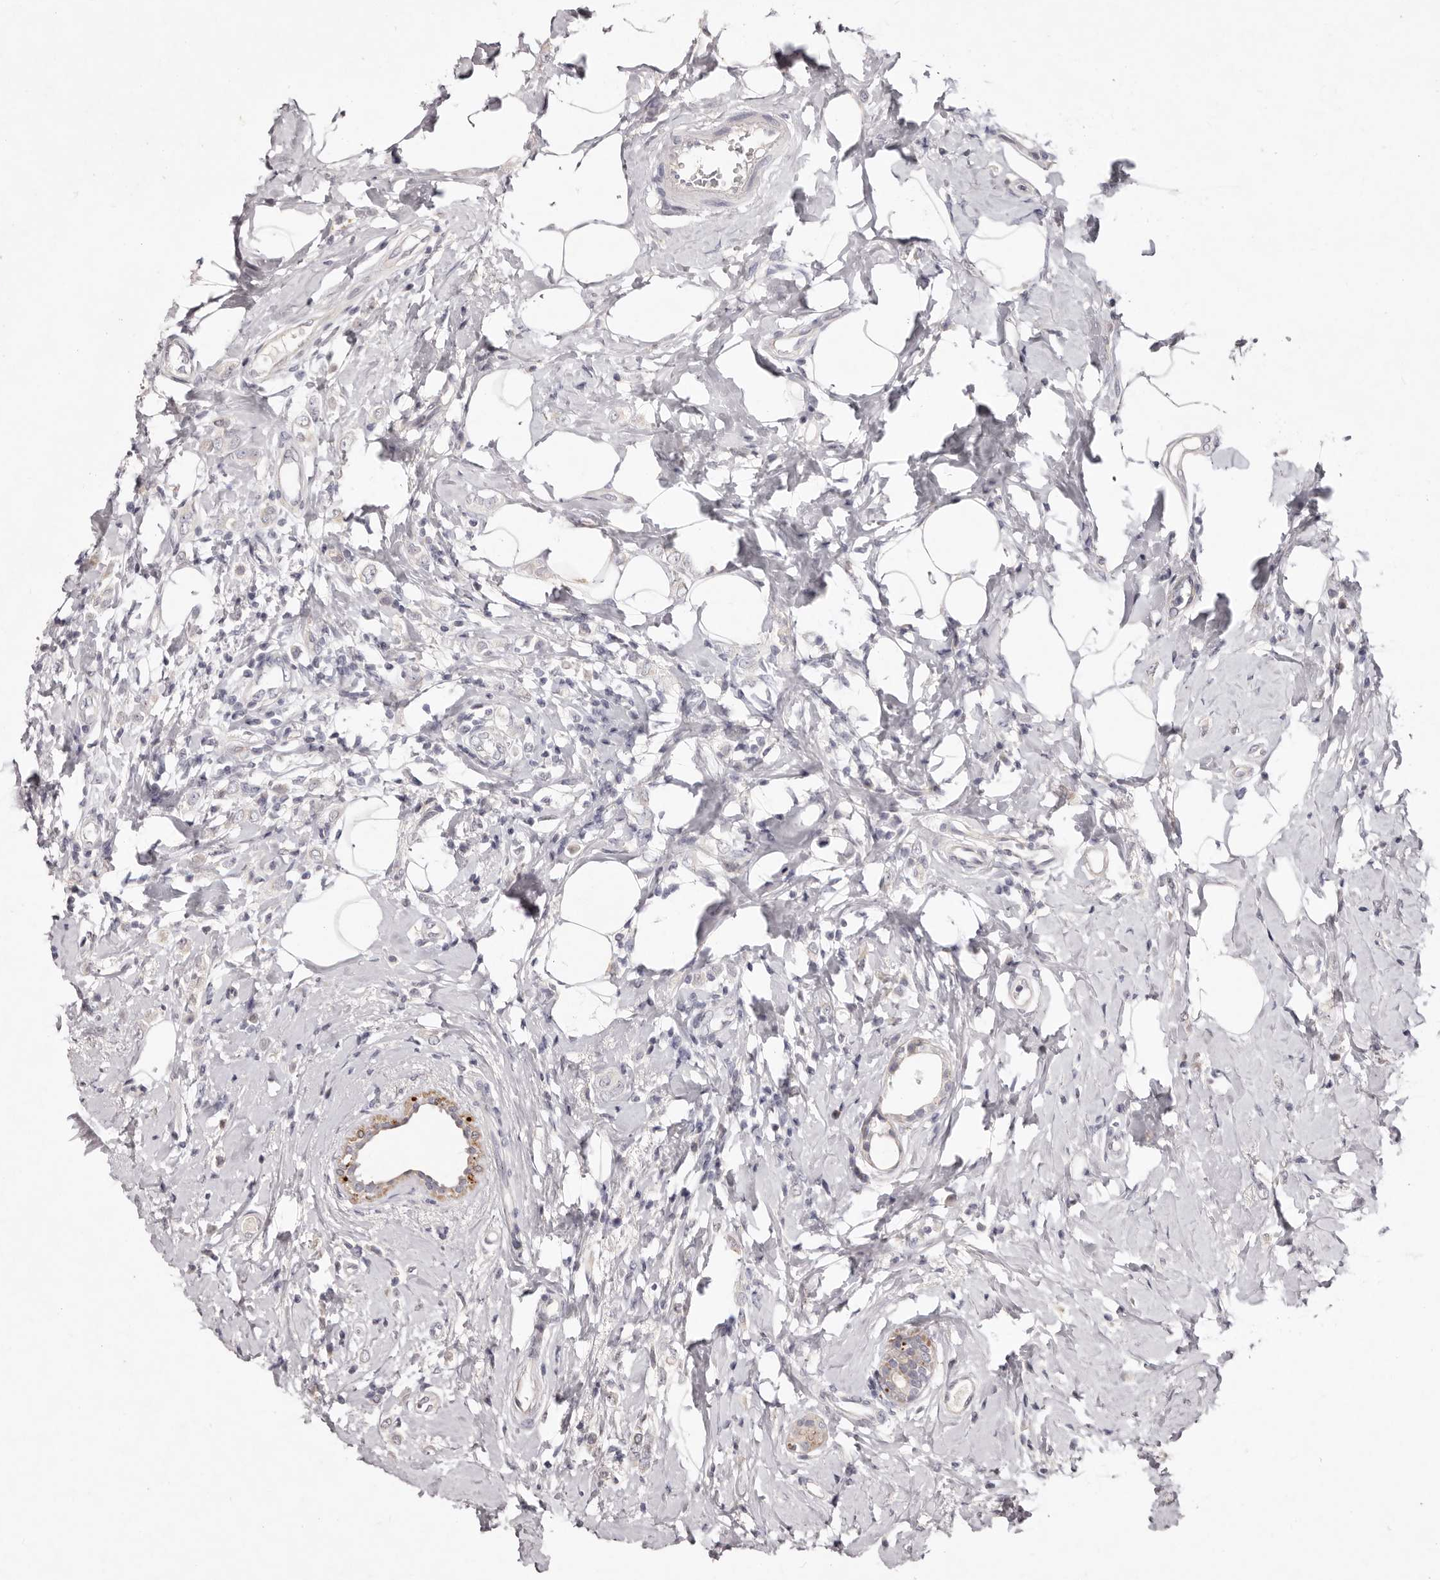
{"staining": {"intensity": "negative", "quantity": "none", "location": "none"}, "tissue": "breast cancer", "cell_type": "Tumor cells", "image_type": "cancer", "snomed": [{"axis": "morphology", "description": "Lobular carcinoma"}, {"axis": "topography", "description": "Breast"}], "caption": "There is no significant expression in tumor cells of breast cancer.", "gene": "GARNL3", "patient": {"sex": "female", "age": 47}}